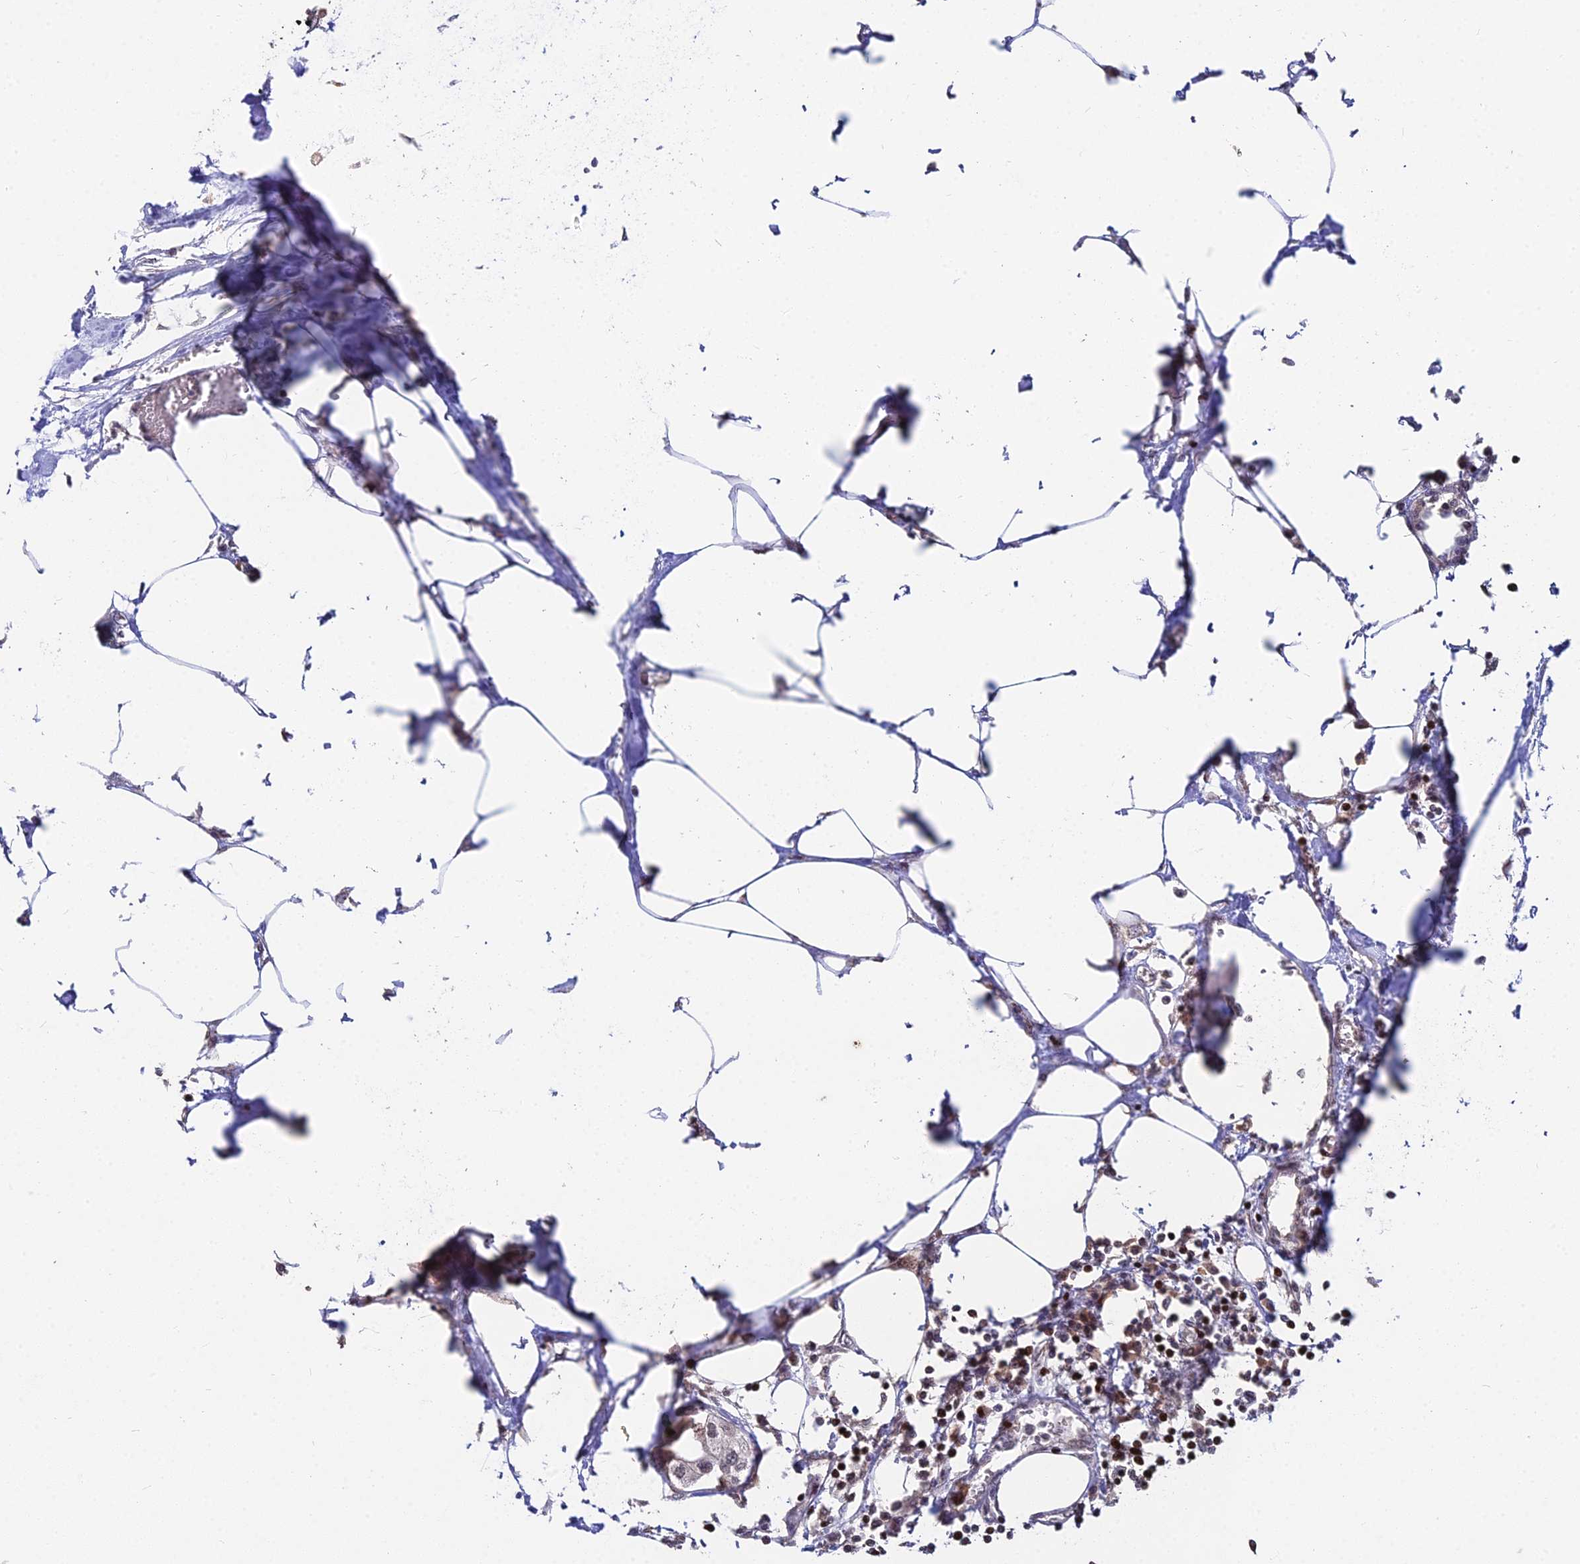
{"staining": {"intensity": "negative", "quantity": "none", "location": "none"}, "tissue": "urothelial cancer", "cell_type": "Tumor cells", "image_type": "cancer", "snomed": [{"axis": "morphology", "description": "Urothelial carcinoma, High grade"}, {"axis": "topography", "description": "Urinary bladder"}], "caption": "IHC histopathology image of human urothelial carcinoma (high-grade) stained for a protein (brown), which demonstrates no positivity in tumor cells.", "gene": "RBMS2", "patient": {"sex": "male", "age": 64}}